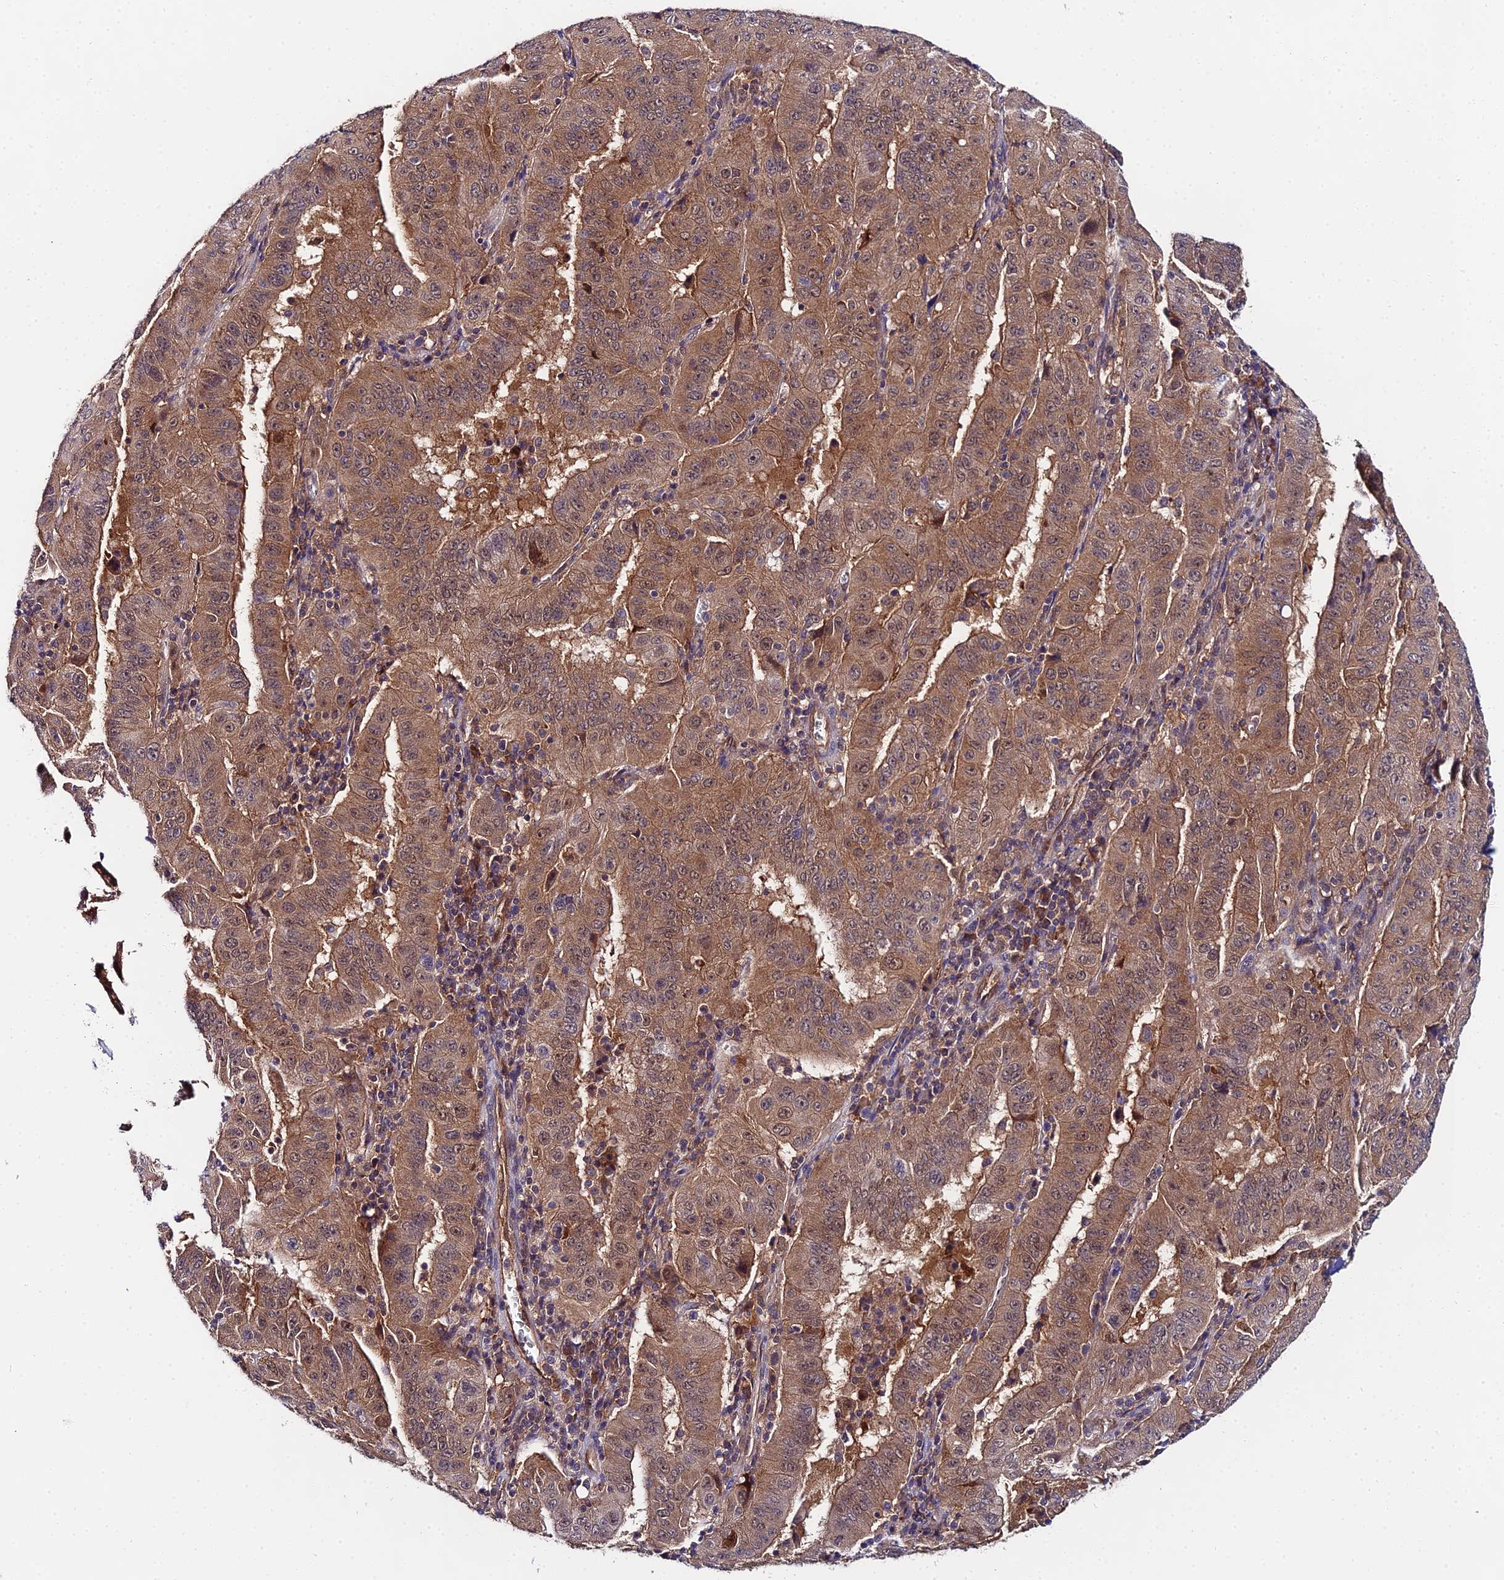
{"staining": {"intensity": "moderate", "quantity": ">75%", "location": "cytoplasmic/membranous,nuclear"}, "tissue": "pancreatic cancer", "cell_type": "Tumor cells", "image_type": "cancer", "snomed": [{"axis": "morphology", "description": "Adenocarcinoma, NOS"}, {"axis": "topography", "description": "Pancreas"}], "caption": "Protein staining of pancreatic adenocarcinoma tissue exhibits moderate cytoplasmic/membranous and nuclear staining in about >75% of tumor cells.", "gene": "PPP2R2C", "patient": {"sex": "male", "age": 63}}